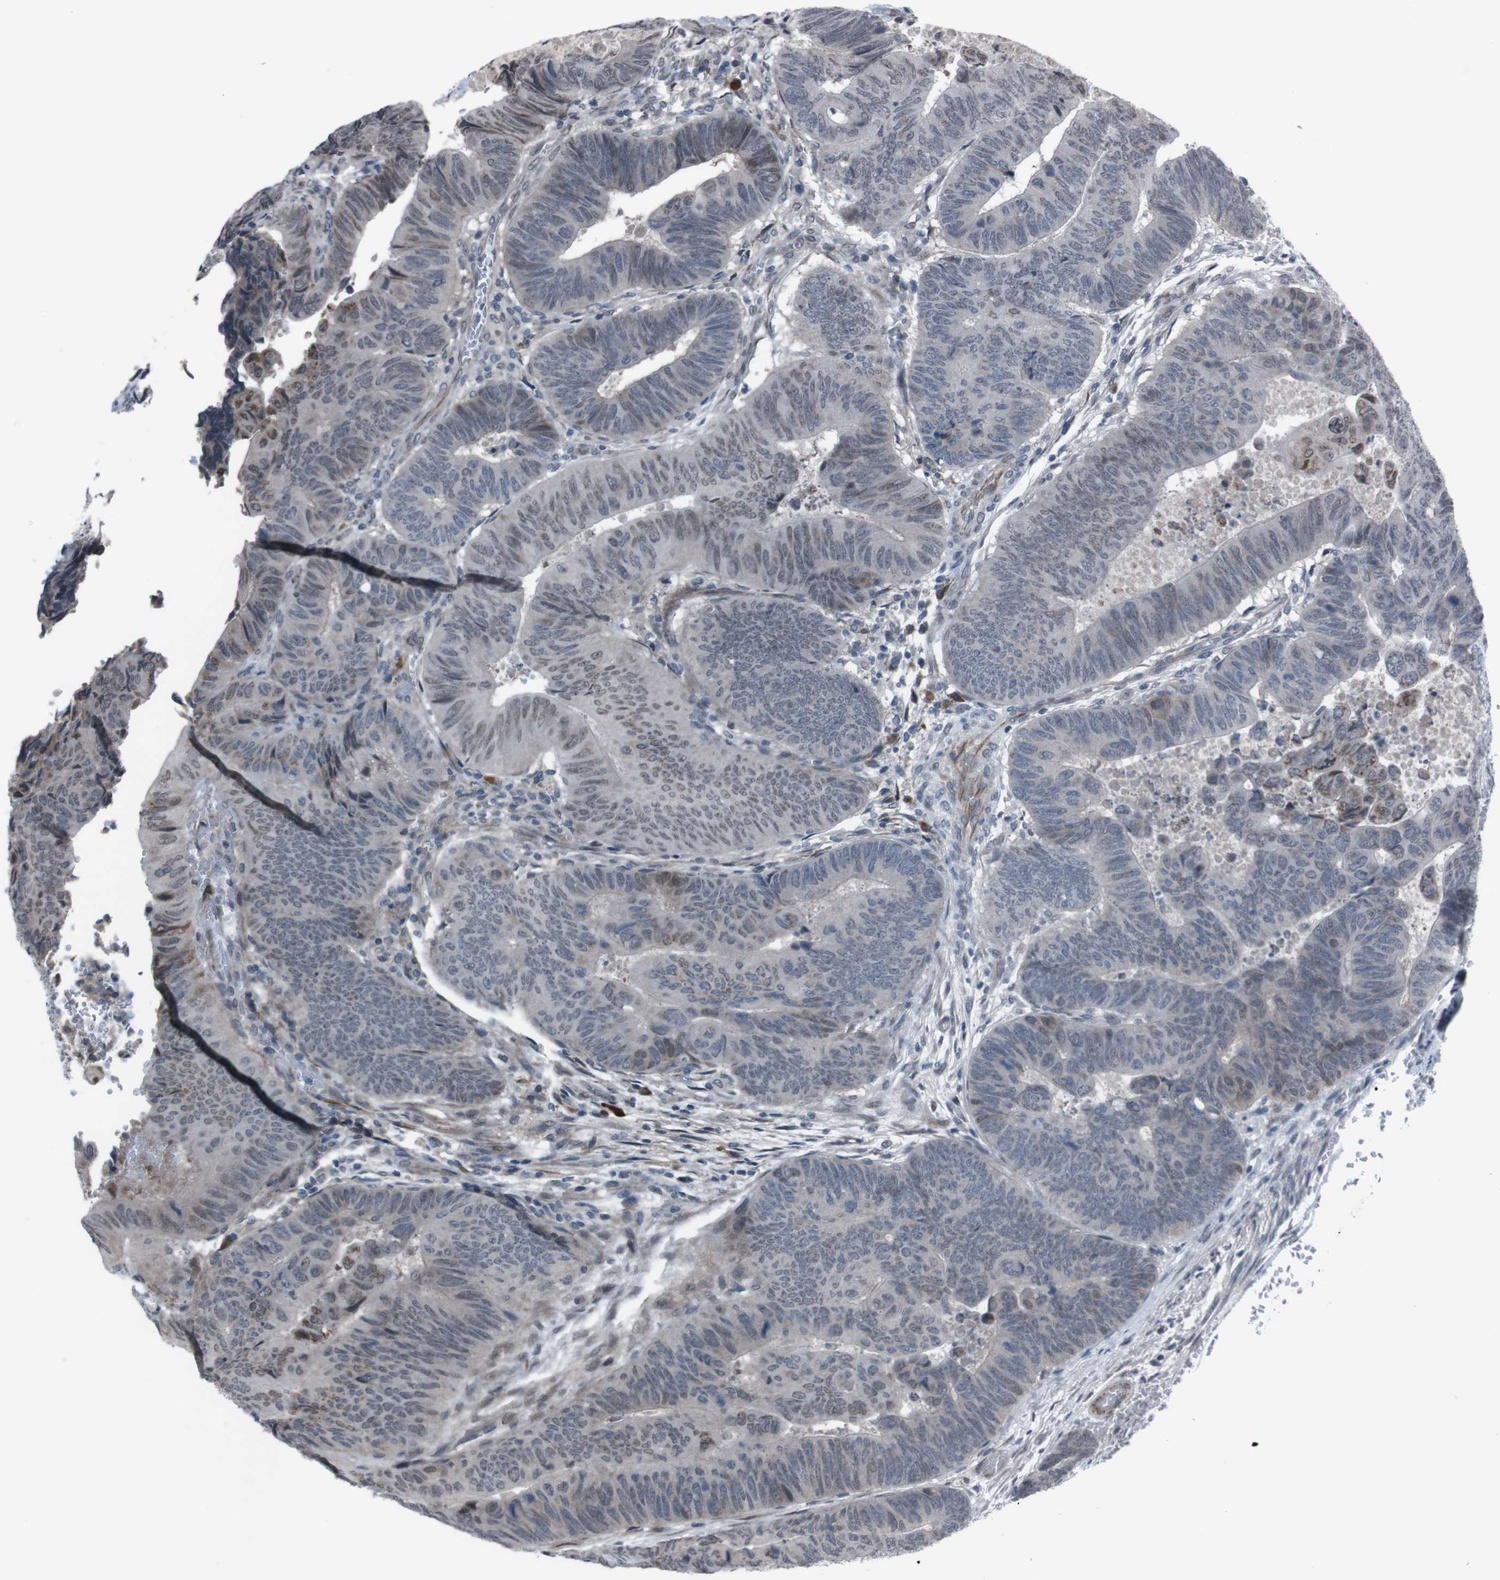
{"staining": {"intensity": "moderate", "quantity": "<25%", "location": "nuclear"}, "tissue": "colorectal cancer", "cell_type": "Tumor cells", "image_type": "cancer", "snomed": [{"axis": "morphology", "description": "Normal tissue, NOS"}, {"axis": "morphology", "description": "Adenocarcinoma, NOS"}, {"axis": "topography", "description": "Rectum"}, {"axis": "topography", "description": "Peripheral nerve tissue"}], "caption": "This photomicrograph exhibits colorectal cancer stained with immunohistochemistry to label a protein in brown. The nuclear of tumor cells show moderate positivity for the protein. Nuclei are counter-stained blue.", "gene": "SS18L1", "patient": {"sex": "male", "age": 92}}